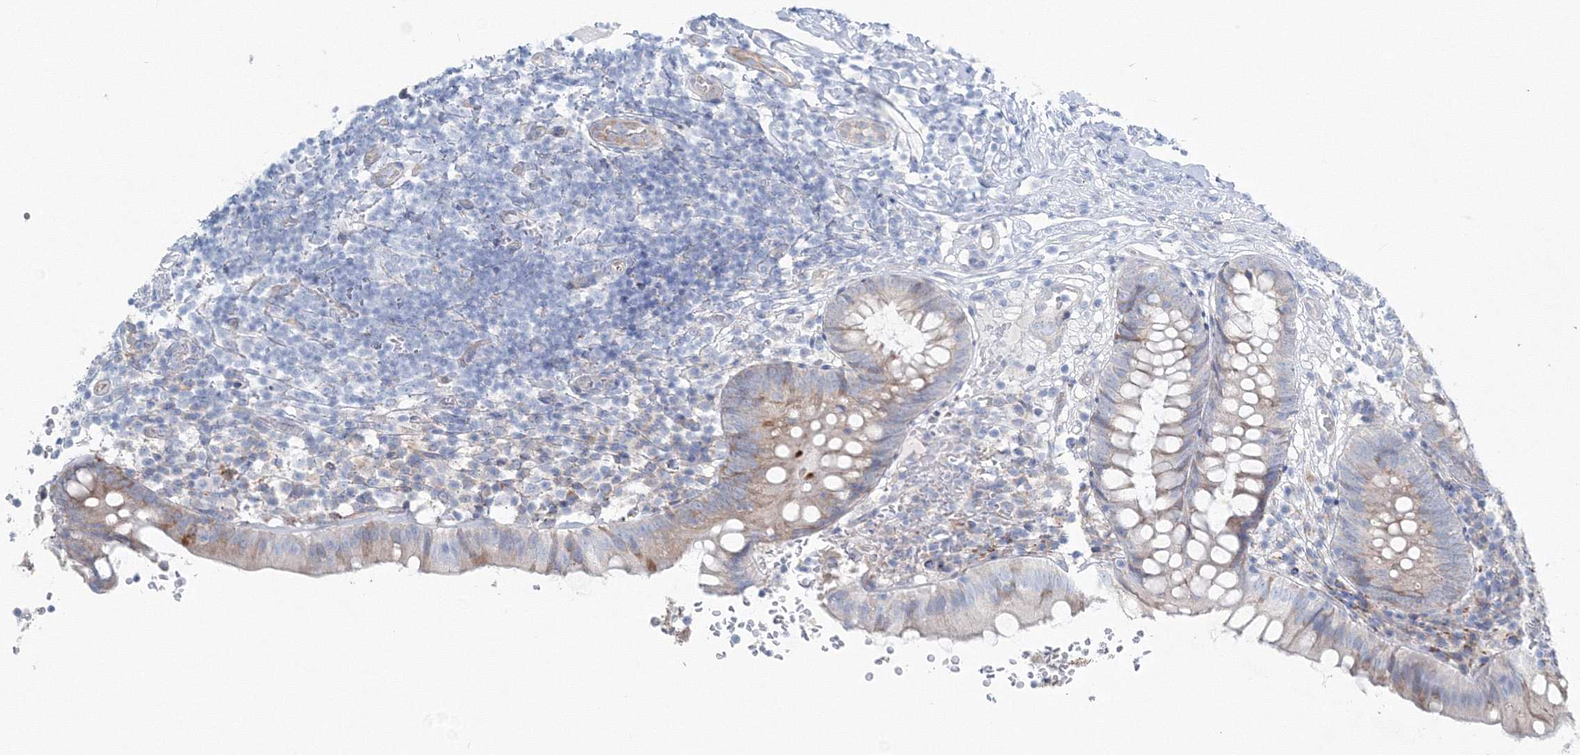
{"staining": {"intensity": "weak", "quantity": "<25%", "location": "cytoplasmic/membranous"}, "tissue": "appendix", "cell_type": "Glandular cells", "image_type": "normal", "snomed": [{"axis": "morphology", "description": "Normal tissue, NOS"}, {"axis": "topography", "description": "Appendix"}], "caption": "DAB (3,3'-diaminobenzidine) immunohistochemical staining of normal appendix reveals no significant positivity in glandular cells.", "gene": "ENSG00000285283", "patient": {"sex": "male", "age": 8}}